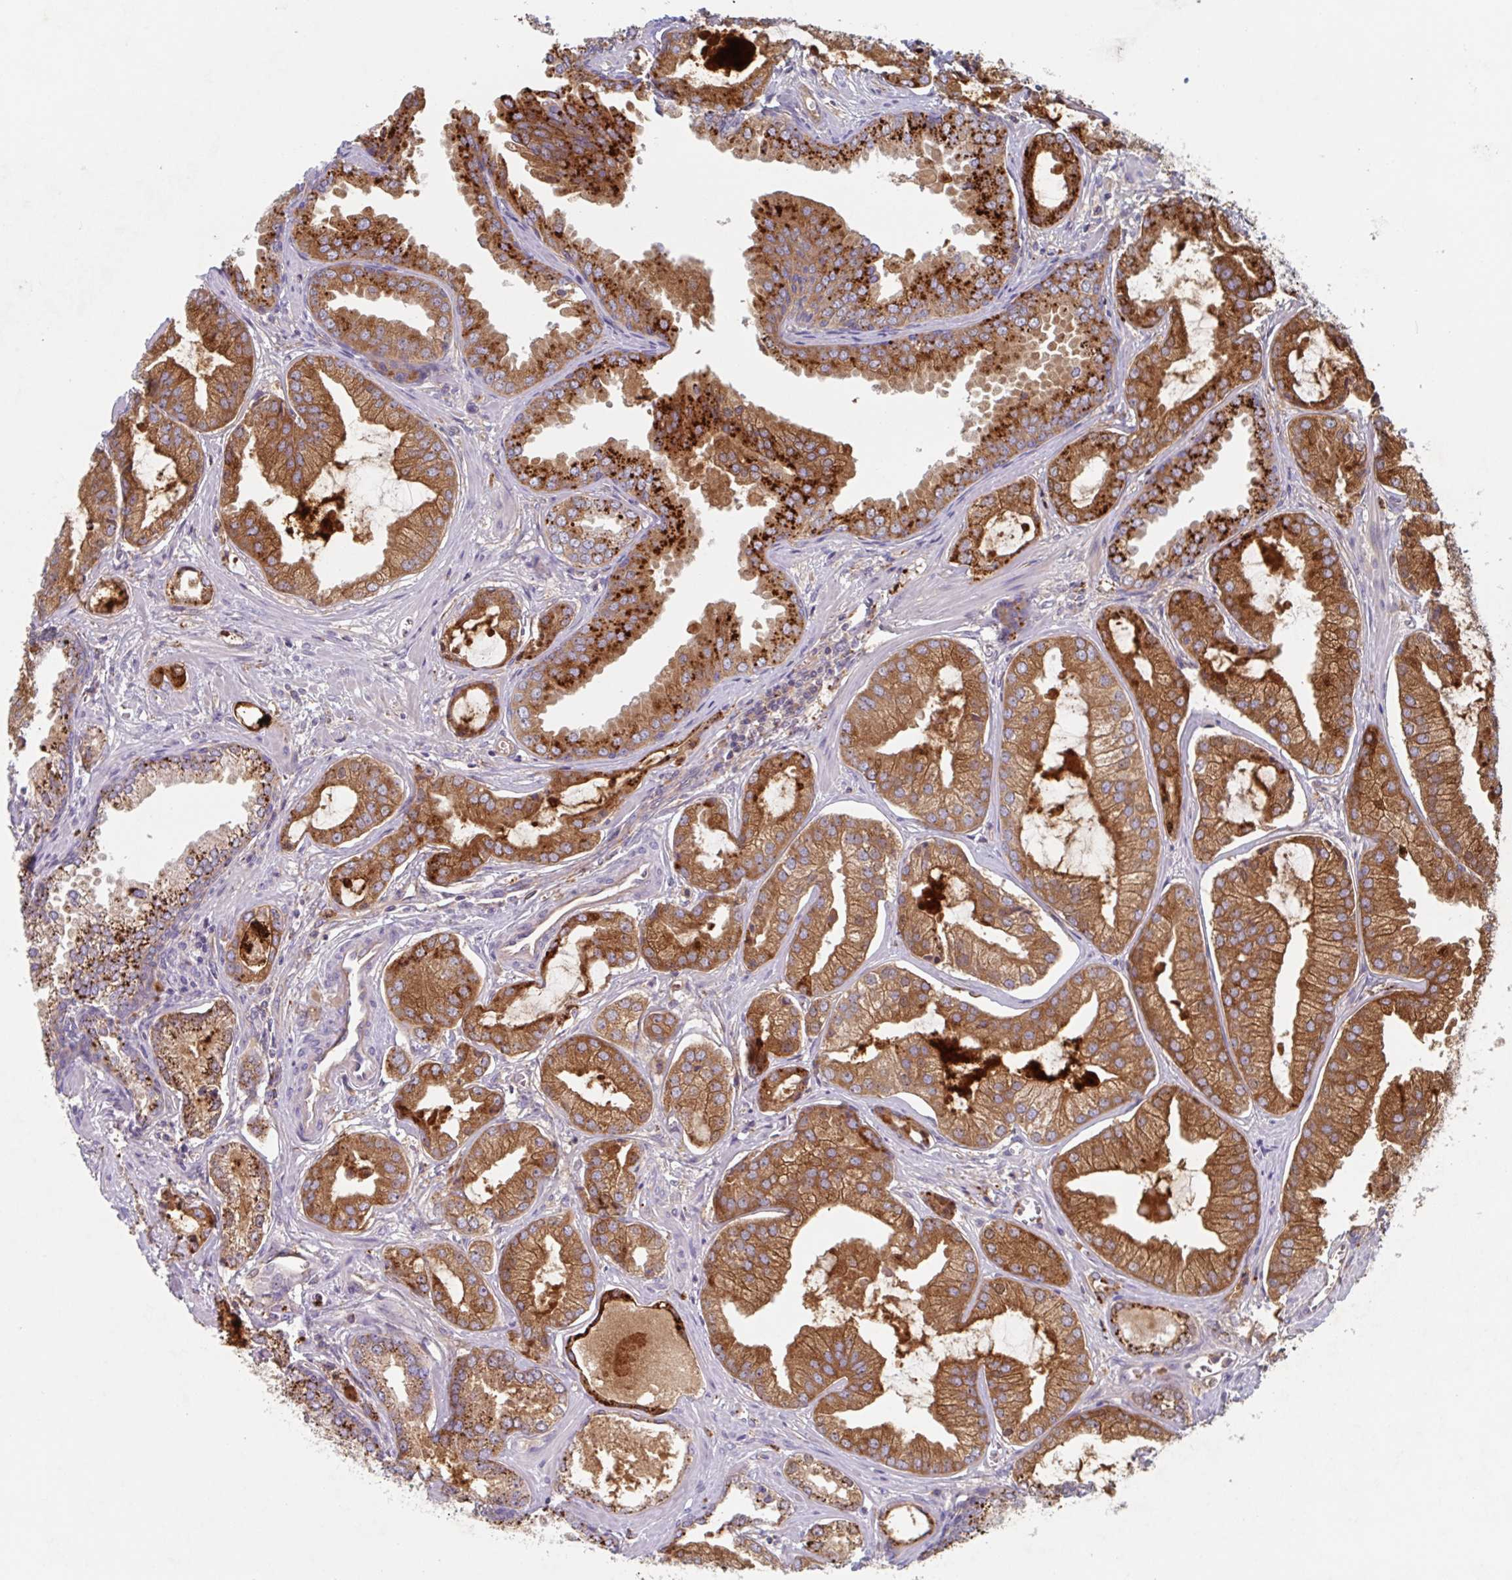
{"staining": {"intensity": "strong", "quantity": ">75%", "location": "cytoplasmic/membranous"}, "tissue": "prostate cancer", "cell_type": "Tumor cells", "image_type": "cancer", "snomed": [{"axis": "morphology", "description": "Adenocarcinoma, Medium grade"}, {"axis": "topography", "description": "Prostate"}], "caption": "Prostate medium-grade adenocarcinoma was stained to show a protein in brown. There is high levels of strong cytoplasmic/membranous staining in about >75% of tumor cells.", "gene": "MANBA", "patient": {"sex": "male", "age": 57}}